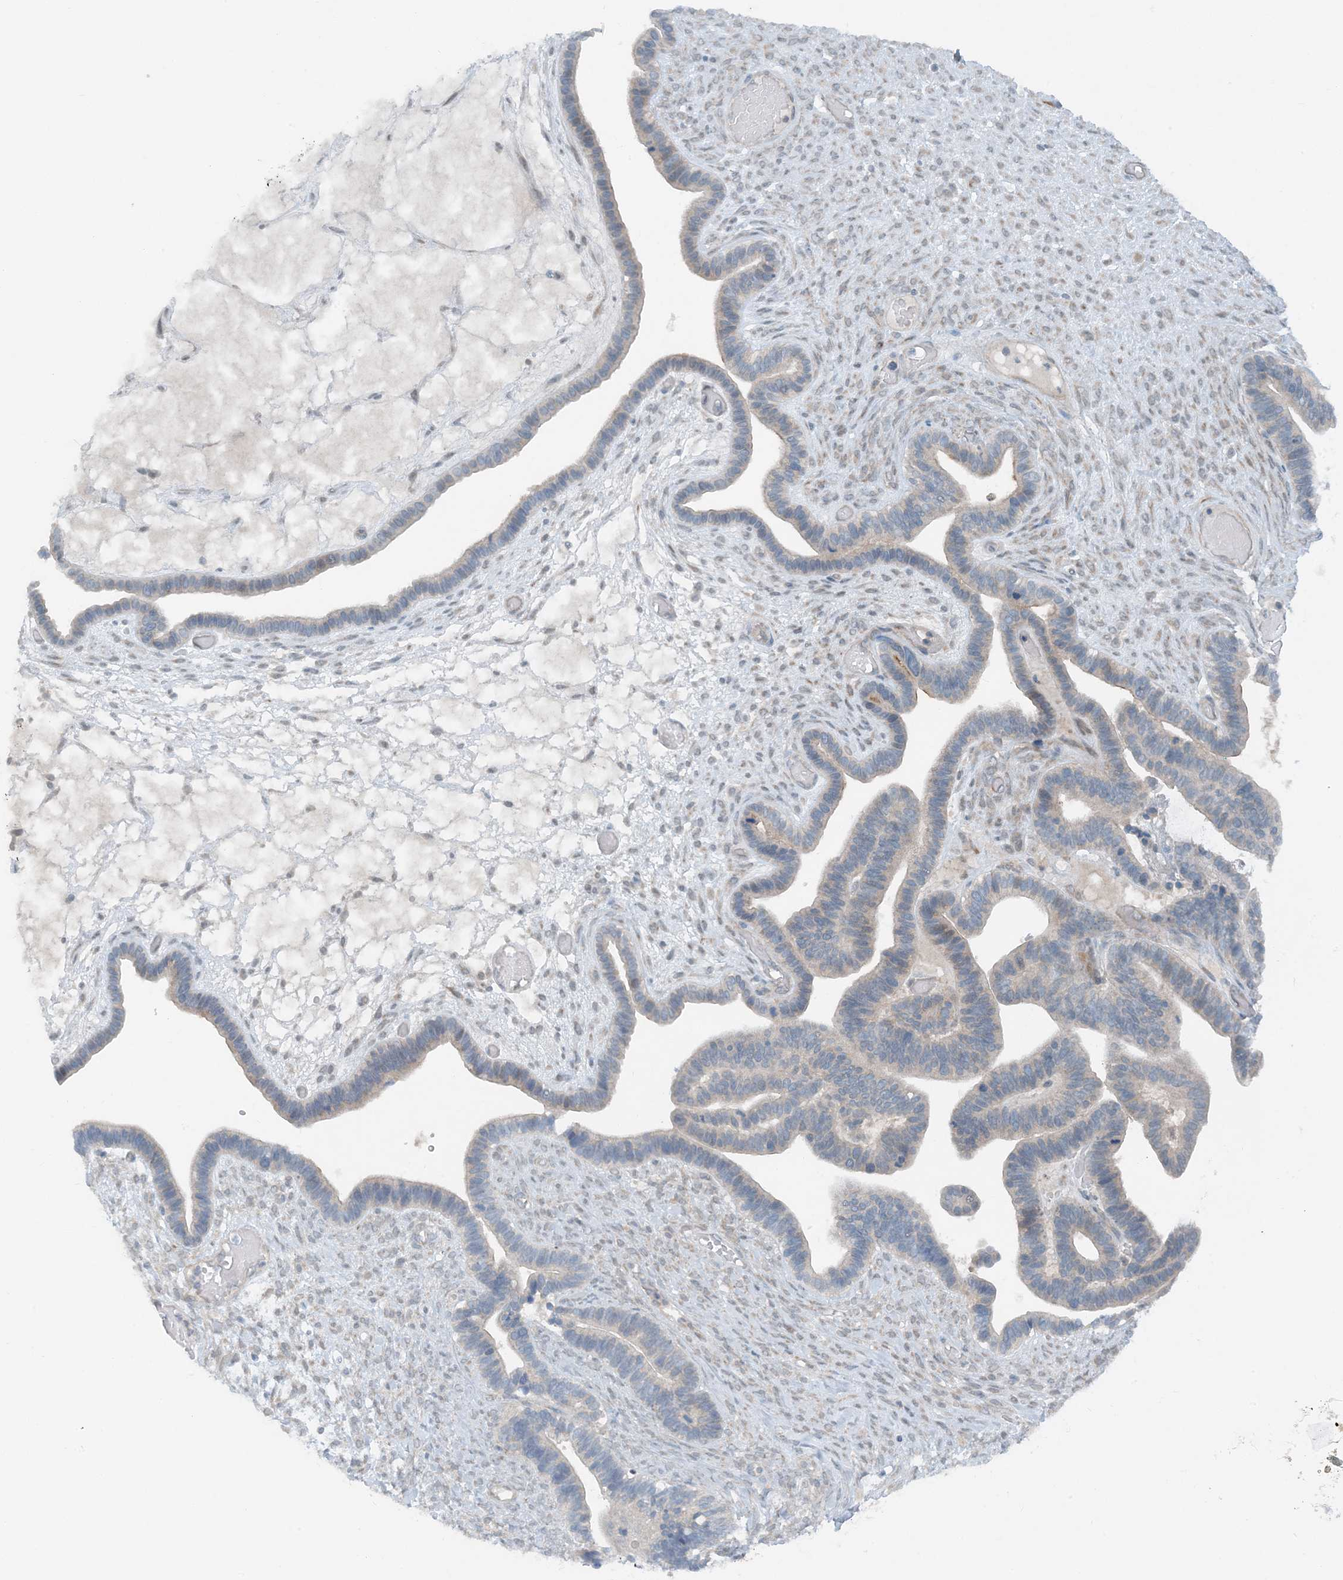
{"staining": {"intensity": "negative", "quantity": "none", "location": "none"}, "tissue": "ovarian cancer", "cell_type": "Tumor cells", "image_type": "cancer", "snomed": [{"axis": "morphology", "description": "Cystadenocarcinoma, serous, NOS"}, {"axis": "topography", "description": "Ovary"}], "caption": "High power microscopy photomicrograph of an IHC micrograph of ovarian cancer, revealing no significant staining in tumor cells.", "gene": "MITD1", "patient": {"sex": "female", "age": 56}}